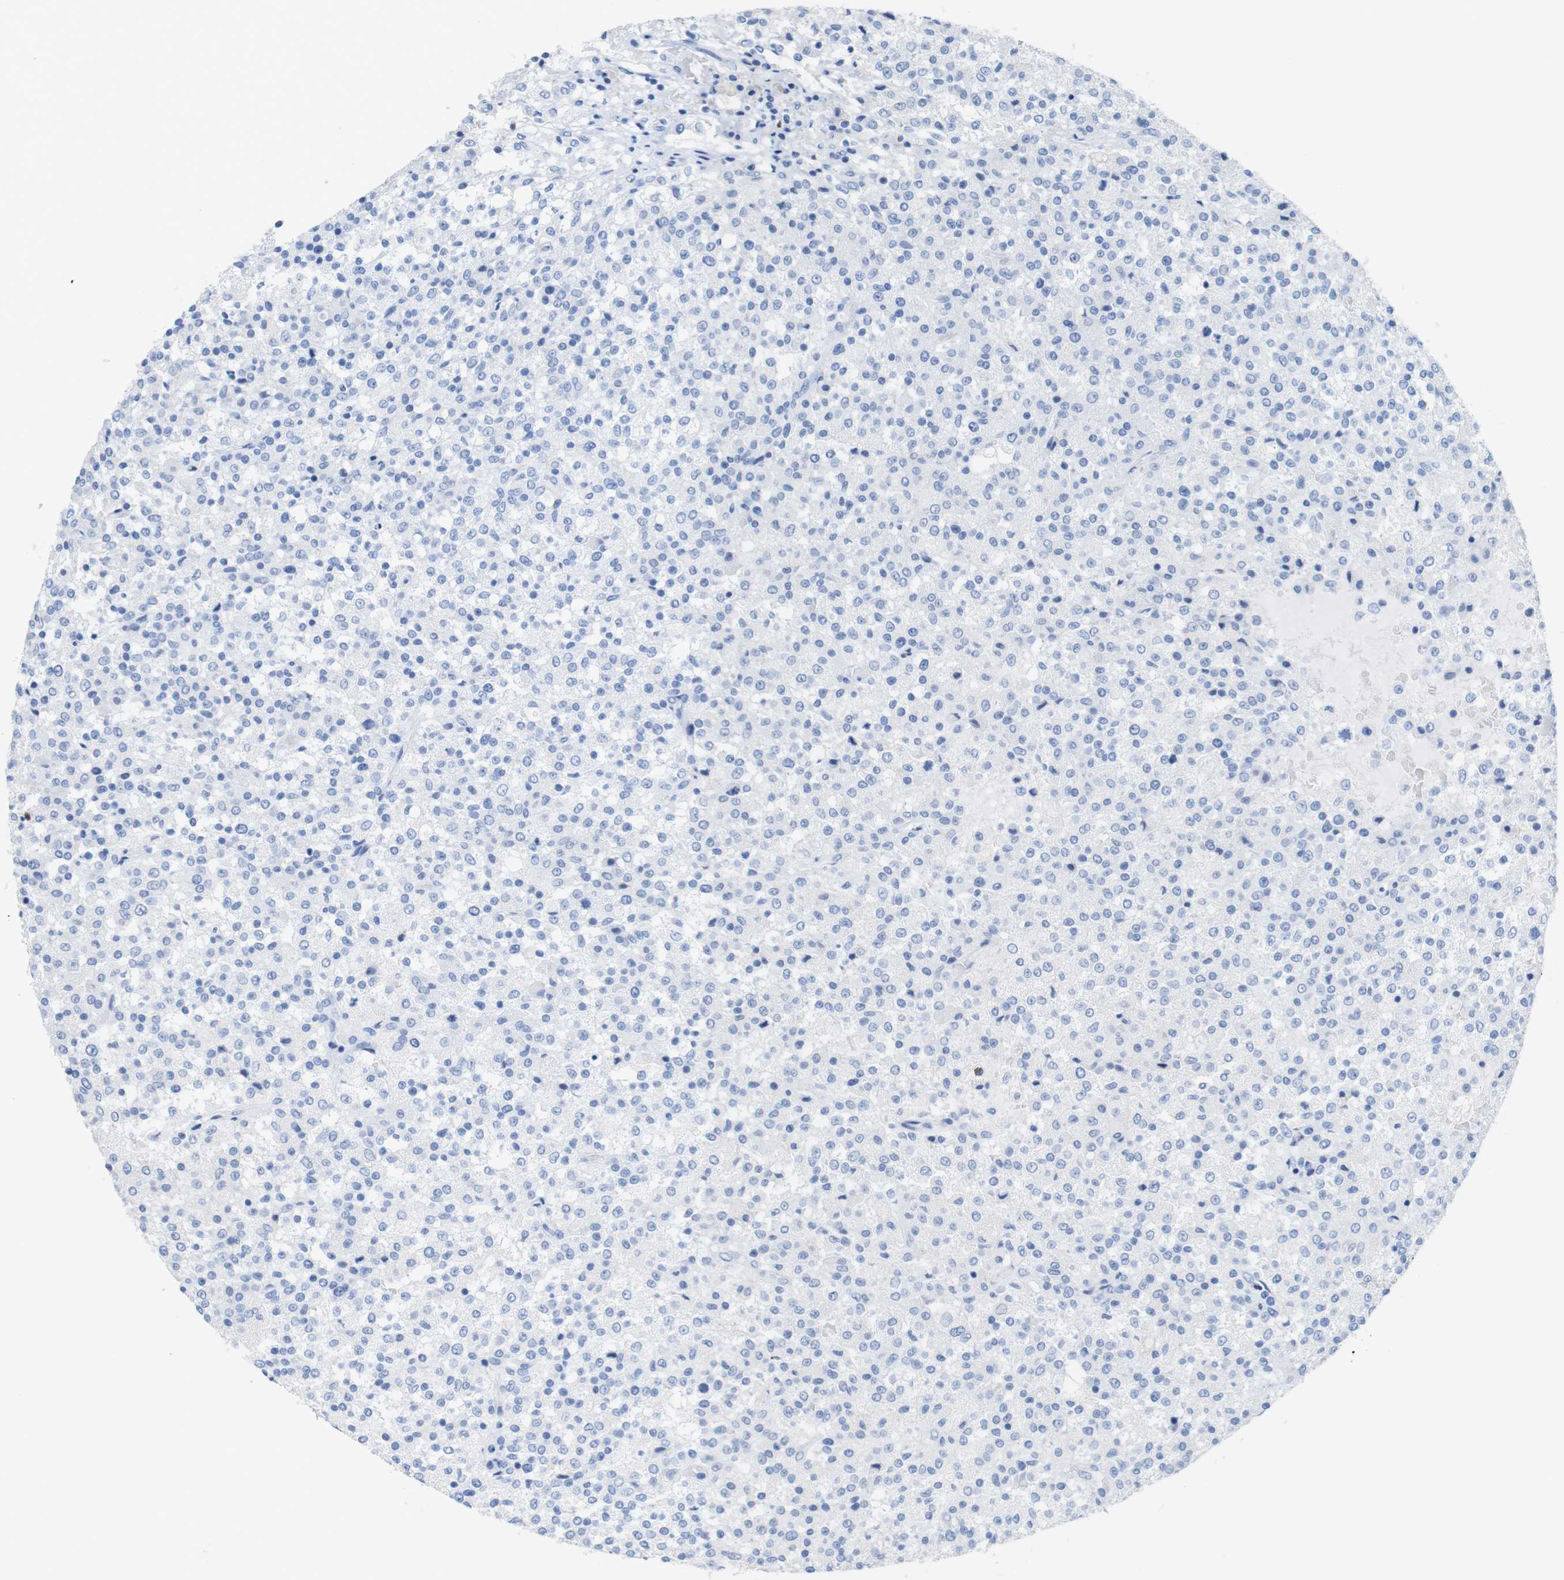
{"staining": {"intensity": "negative", "quantity": "none", "location": "none"}, "tissue": "testis cancer", "cell_type": "Tumor cells", "image_type": "cancer", "snomed": [{"axis": "morphology", "description": "Seminoma, NOS"}, {"axis": "topography", "description": "Testis"}], "caption": "Testis cancer was stained to show a protein in brown. There is no significant positivity in tumor cells.", "gene": "LAG3", "patient": {"sex": "male", "age": 59}}